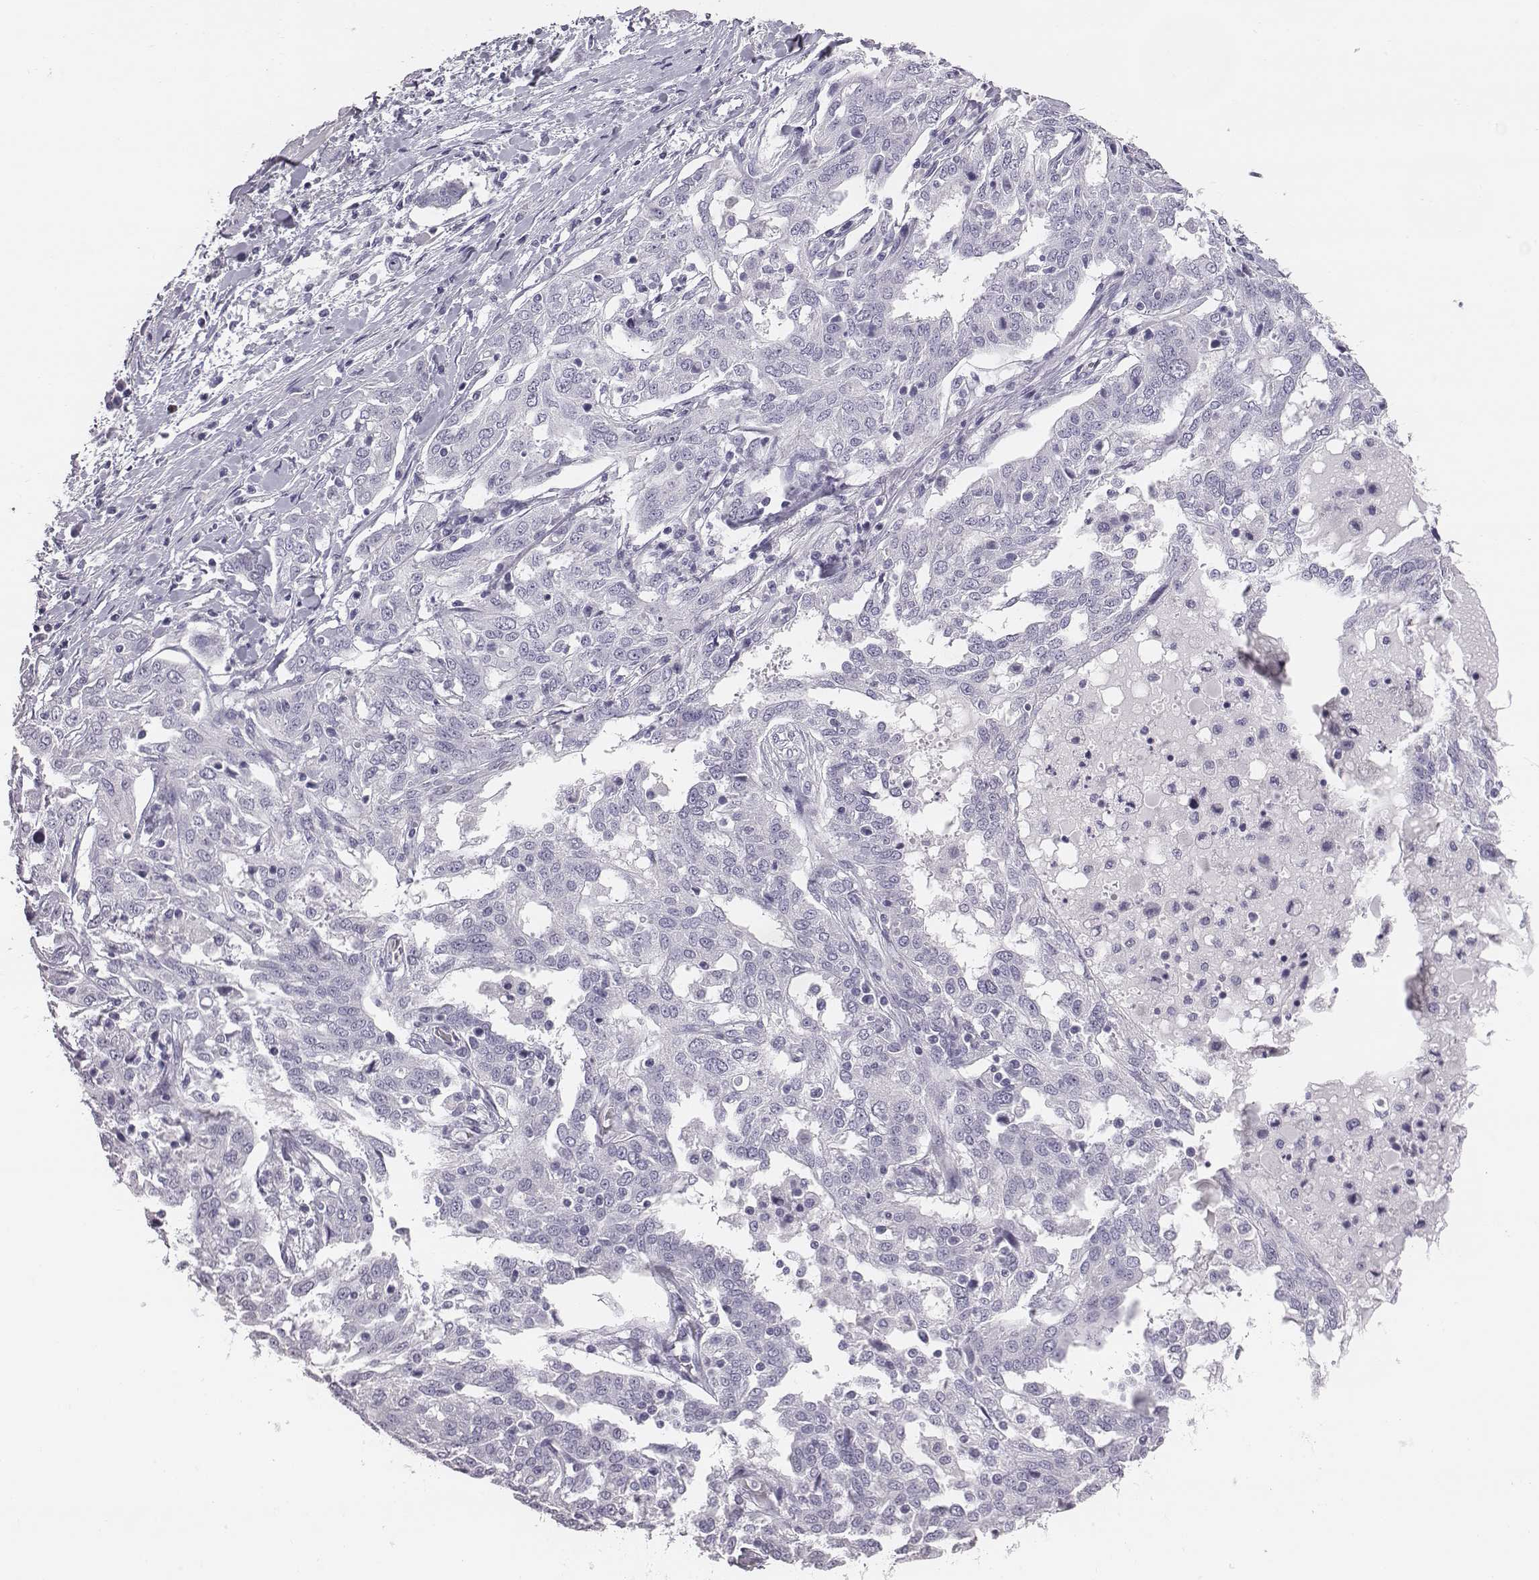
{"staining": {"intensity": "negative", "quantity": "none", "location": "none"}, "tissue": "ovarian cancer", "cell_type": "Tumor cells", "image_type": "cancer", "snomed": [{"axis": "morphology", "description": "Cystadenocarcinoma, serous, NOS"}, {"axis": "topography", "description": "Ovary"}], "caption": "This is an IHC image of human ovarian cancer. There is no expression in tumor cells.", "gene": "ACOD1", "patient": {"sex": "female", "age": 67}}